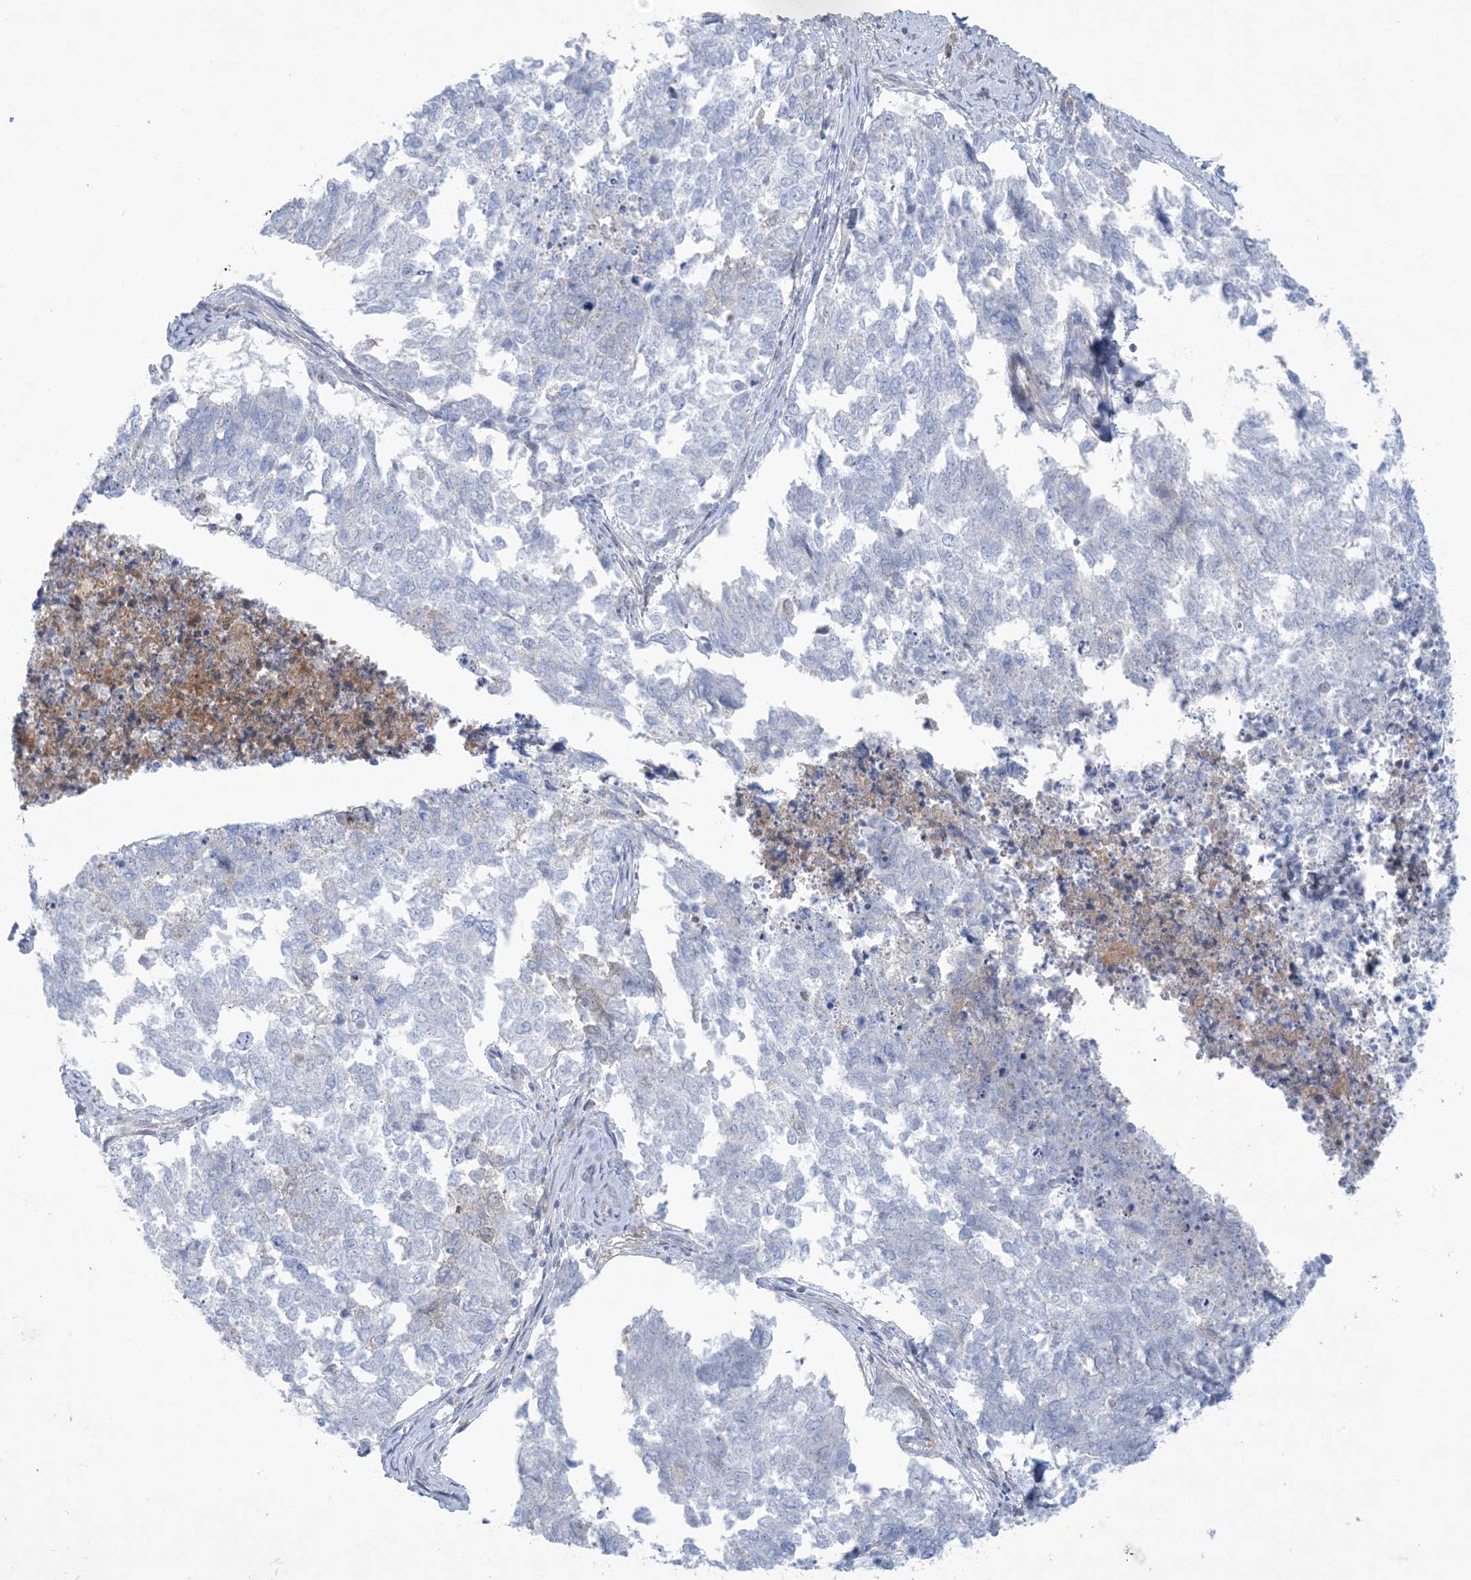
{"staining": {"intensity": "negative", "quantity": "none", "location": "none"}, "tissue": "cervical cancer", "cell_type": "Tumor cells", "image_type": "cancer", "snomed": [{"axis": "morphology", "description": "Squamous cell carcinoma, NOS"}, {"axis": "topography", "description": "Cervix"}], "caption": "Immunohistochemistry (IHC) of human cervical squamous cell carcinoma demonstrates no expression in tumor cells.", "gene": "ATP11C", "patient": {"sex": "female", "age": 63}}